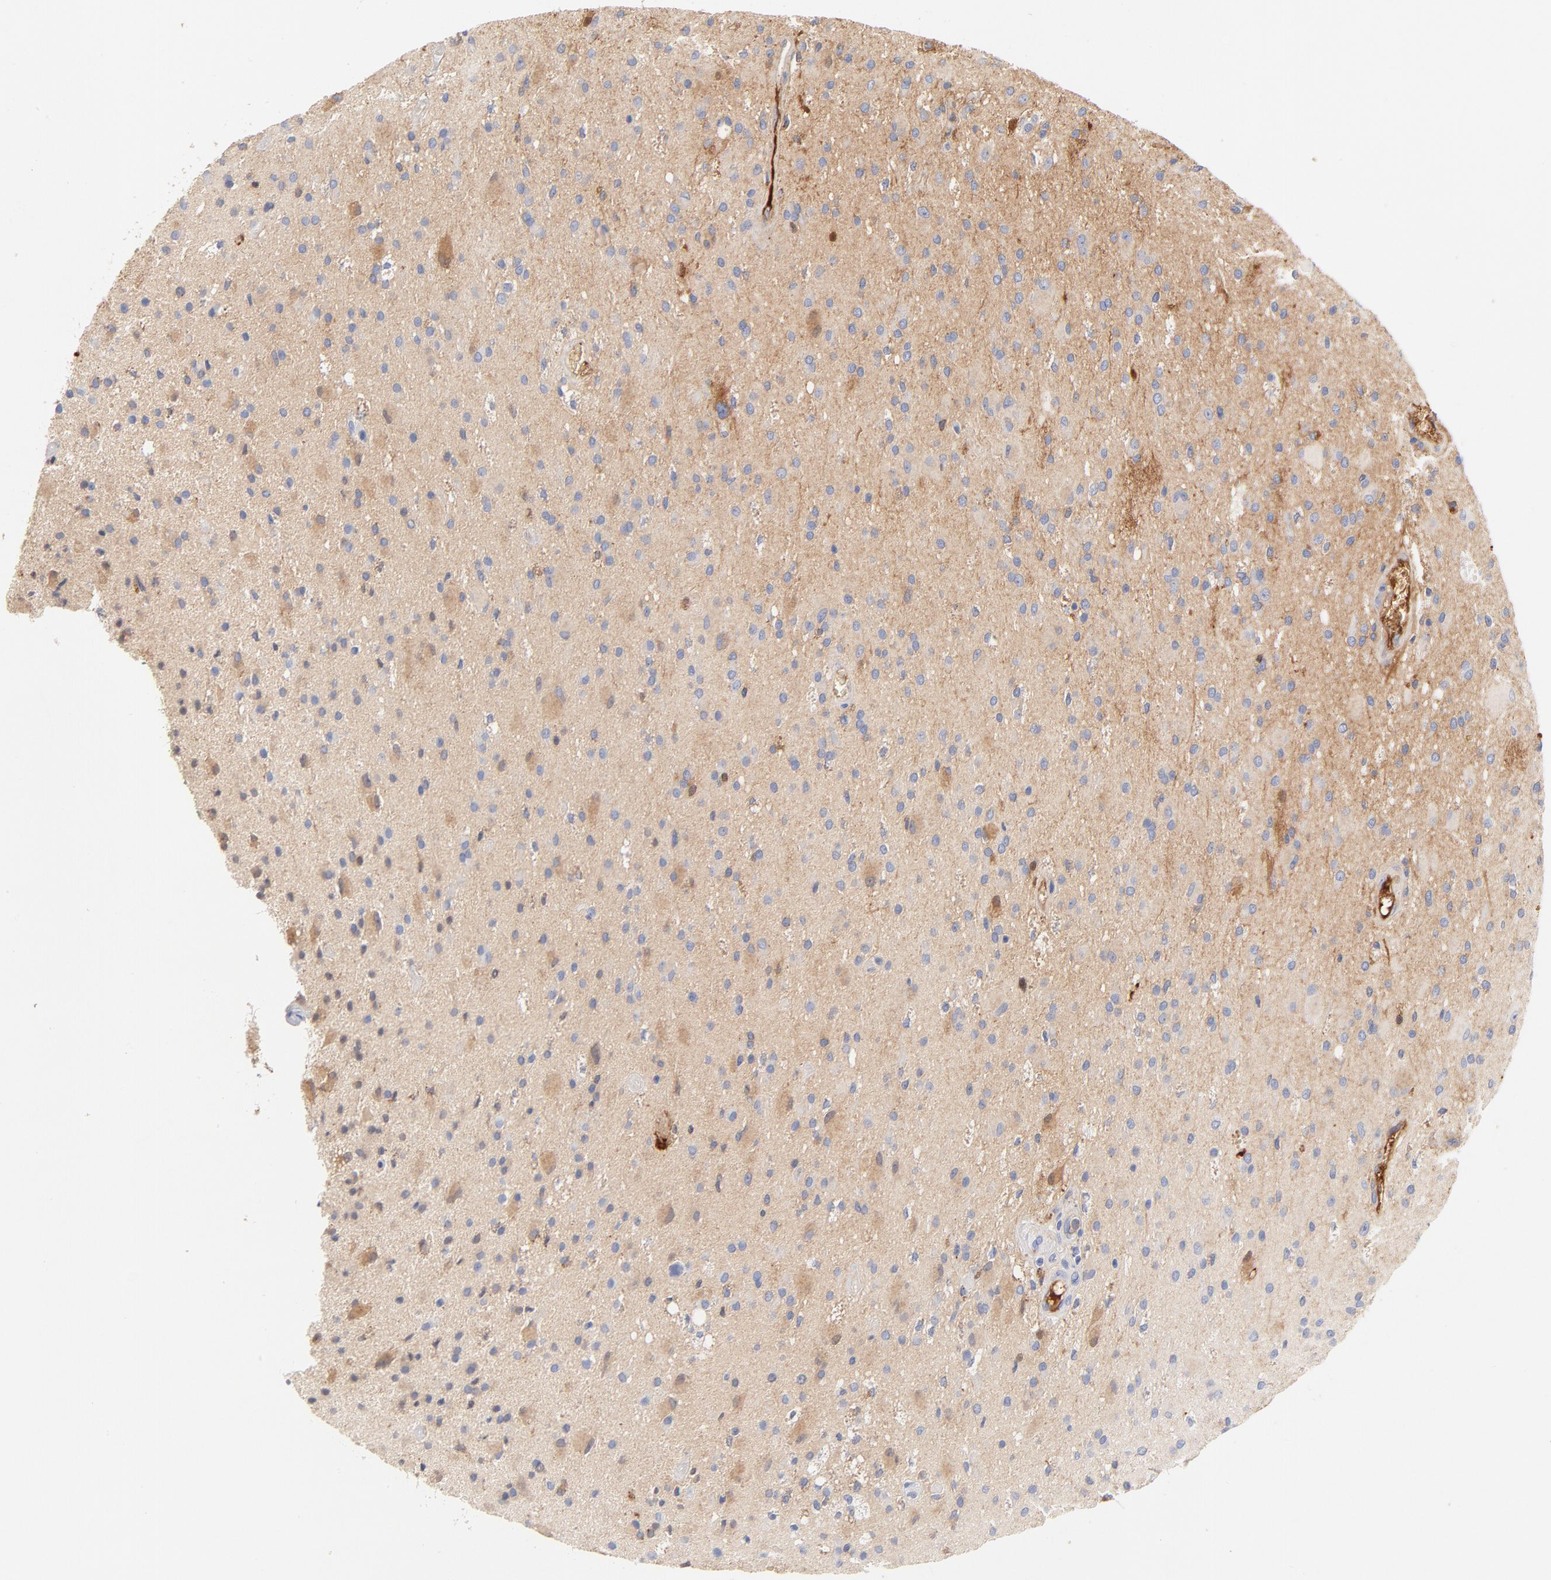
{"staining": {"intensity": "negative", "quantity": "none", "location": "none"}, "tissue": "glioma", "cell_type": "Tumor cells", "image_type": "cancer", "snomed": [{"axis": "morphology", "description": "Glioma, malignant, Low grade"}, {"axis": "topography", "description": "Brain"}], "caption": "Glioma stained for a protein using IHC exhibits no expression tumor cells.", "gene": "C3", "patient": {"sex": "male", "age": 58}}